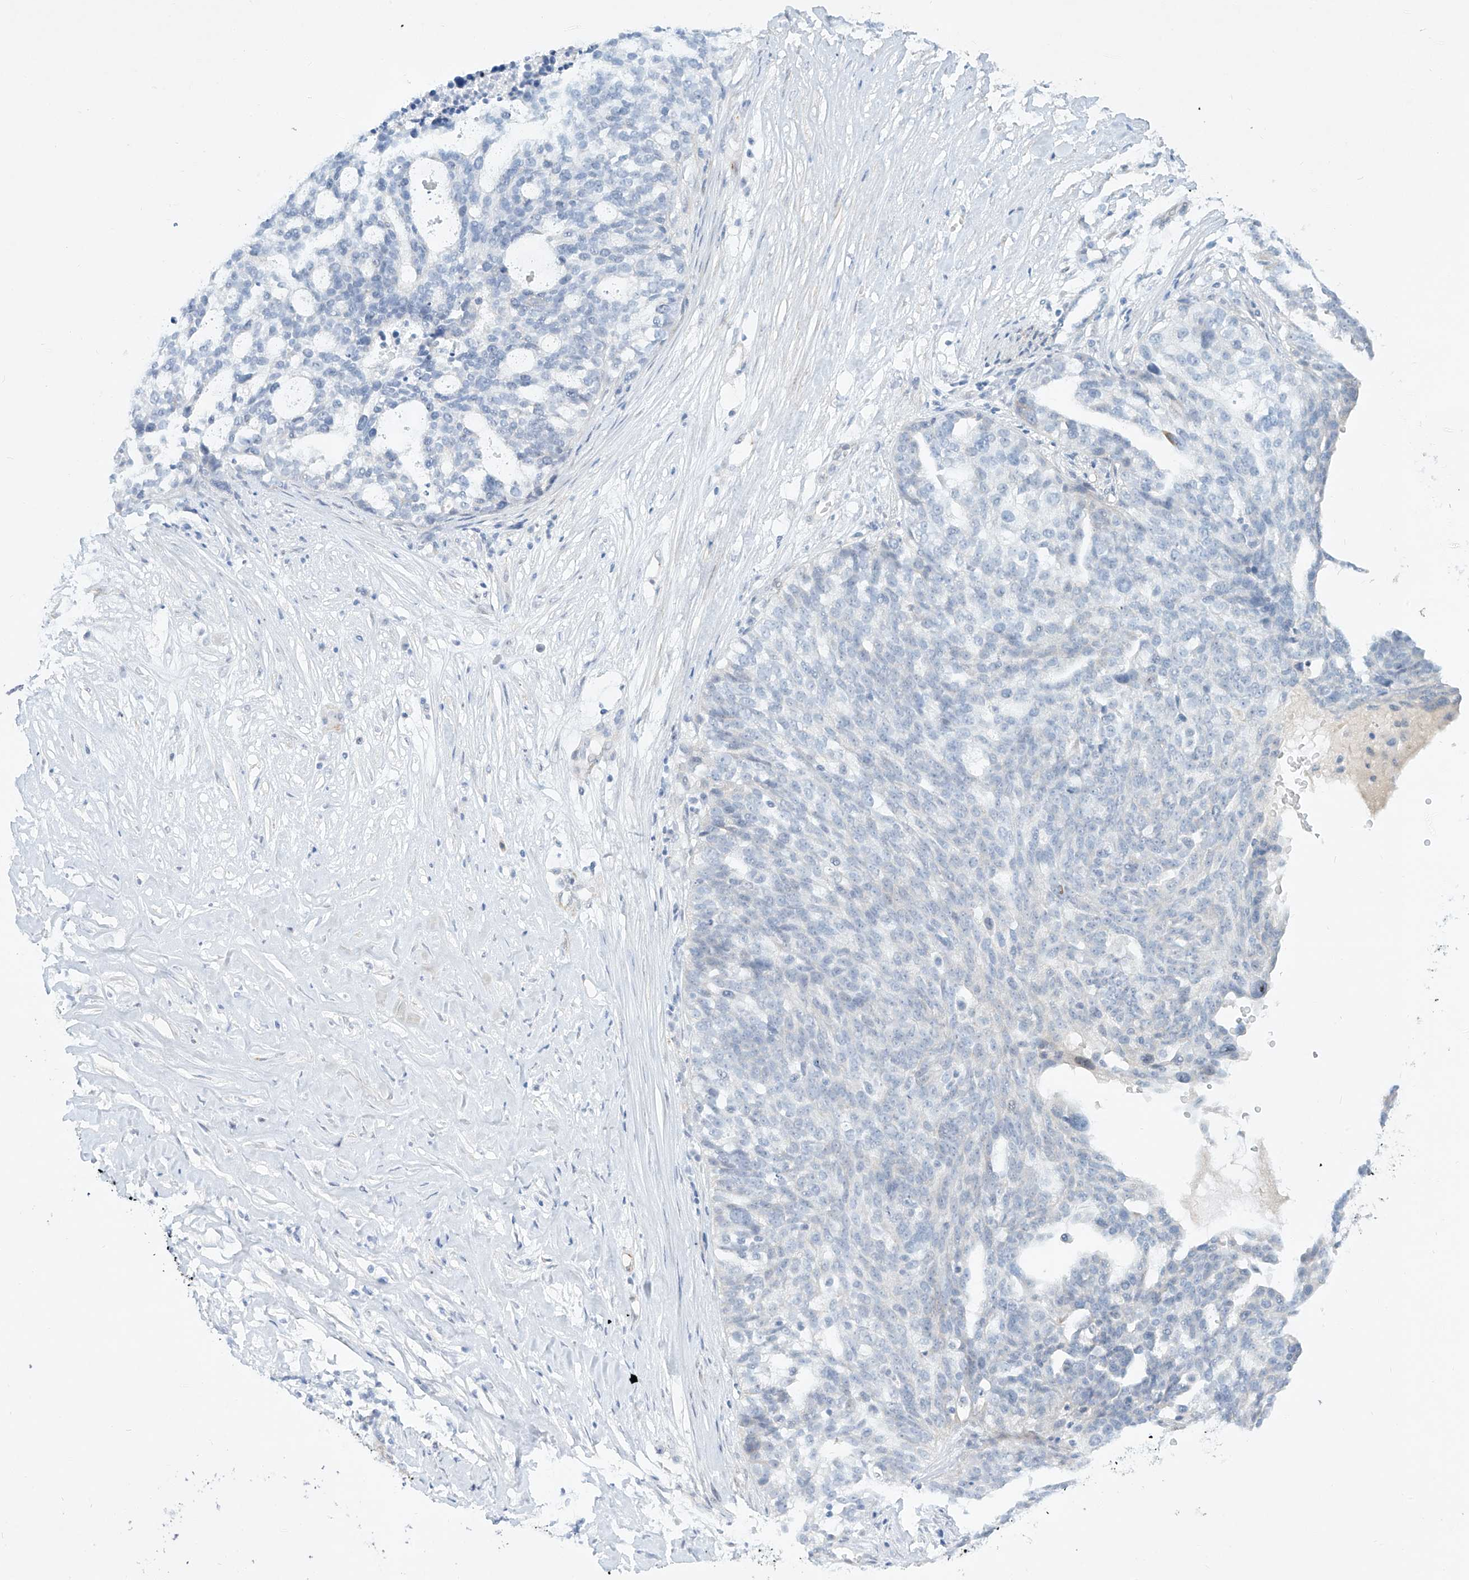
{"staining": {"intensity": "negative", "quantity": "none", "location": "none"}, "tissue": "ovarian cancer", "cell_type": "Tumor cells", "image_type": "cancer", "snomed": [{"axis": "morphology", "description": "Cystadenocarcinoma, serous, NOS"}, {"axis": "topography", "description": "Ovary"}], "caption": "Tumor cells show no significant protein positivity in ovarian serous cystadenocarcinoma.", "gene": "REEP2", "patient": {"sex": "female", "age": 59}}